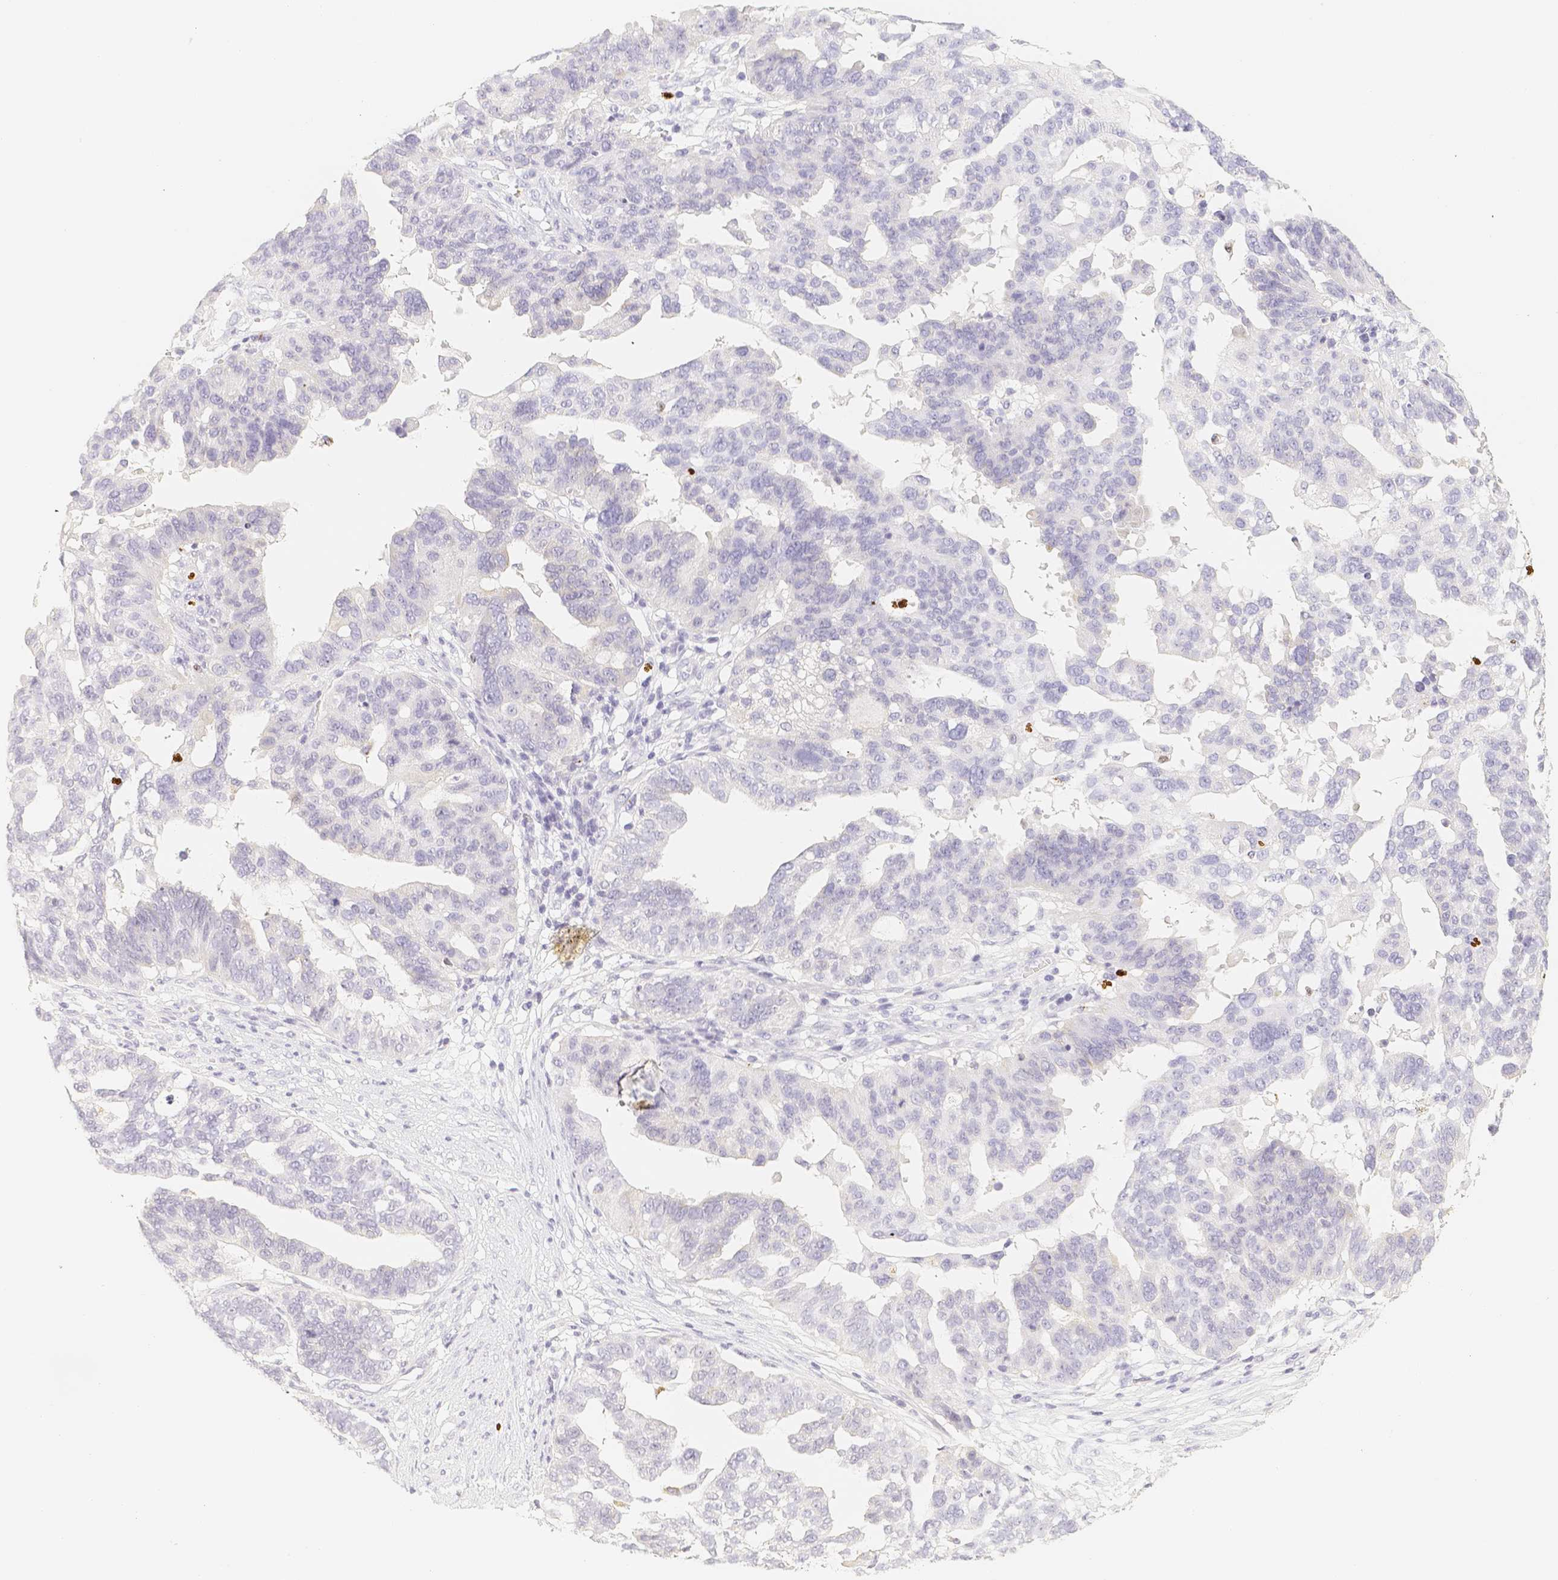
{"staining": {"intensity": "negative", "quantity": "none", "location": "none"}, "tissue": "ovarian cancer", "cell_type": "Tumor cells", "image_type": "cancer", "snomed": [{"axis": "morphology", "description": "Cystadenocarcinoma, serous, NOS"}, {"axis": "topography", "description": "Ovary"}], "caption": "This is an immunohistochemistry (IHC) photomicrograph of human ovarian cancer. There is no expression in tumor cells.", "gene": "PADI4", "patient": {"sex": "female", "age": 59}}